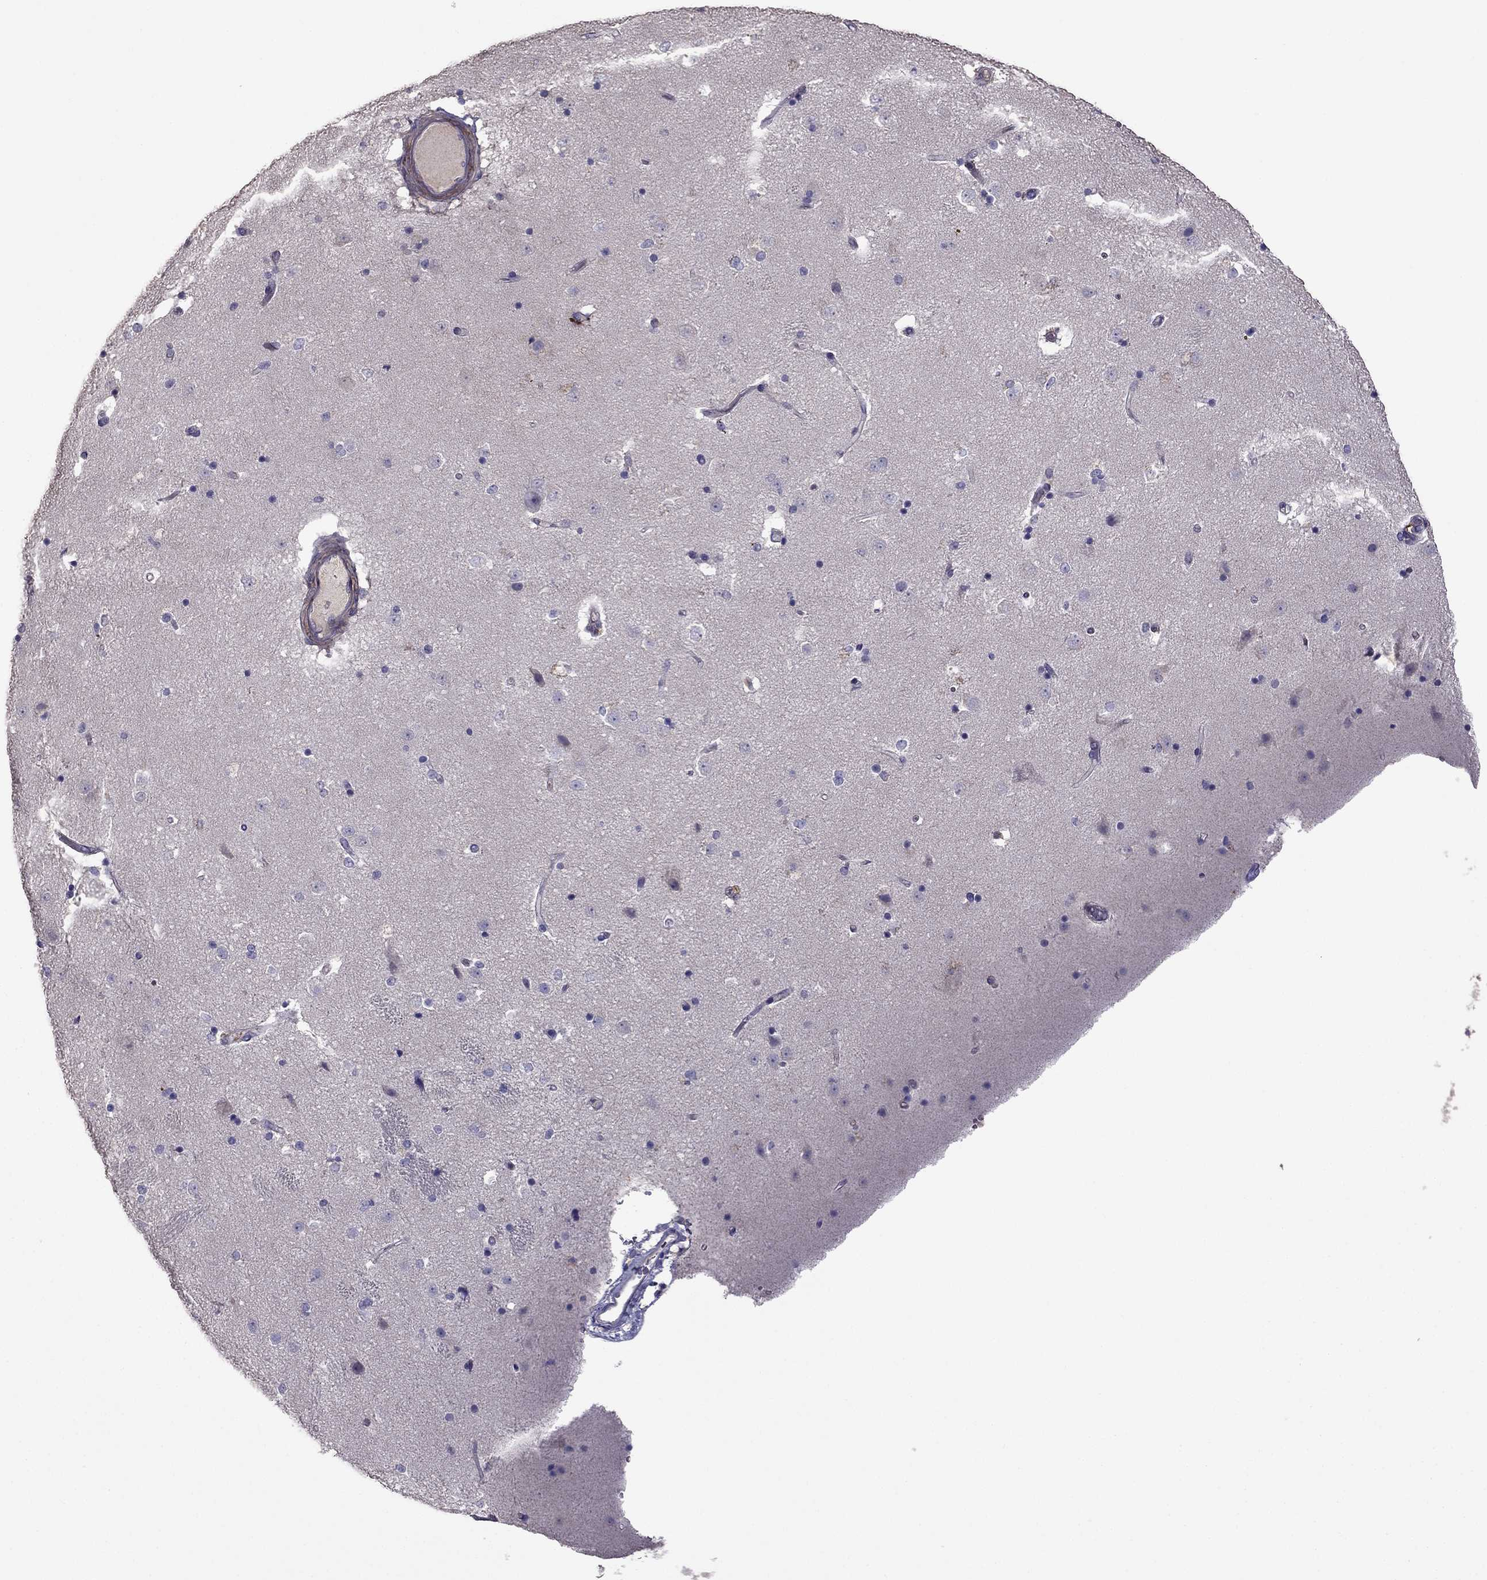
{"staining": {"intensity": "negative", "quantity": "none", "location": "none"}, "tissue": "caudate", "cell_type": "Glial cells", "image_type": "normal", "snomed": [{"axis": "morphology", "description": "Normal tissue, NOS"}, {"axis": "topography", "description": "Lateral ventricle wall"}], "caption": "This is an immunohistochemistry micrograph of benign human caudate. There is no expression in glial cells.", "gene": "CDH9", "patient": {"sex": "male", "age": 51}}